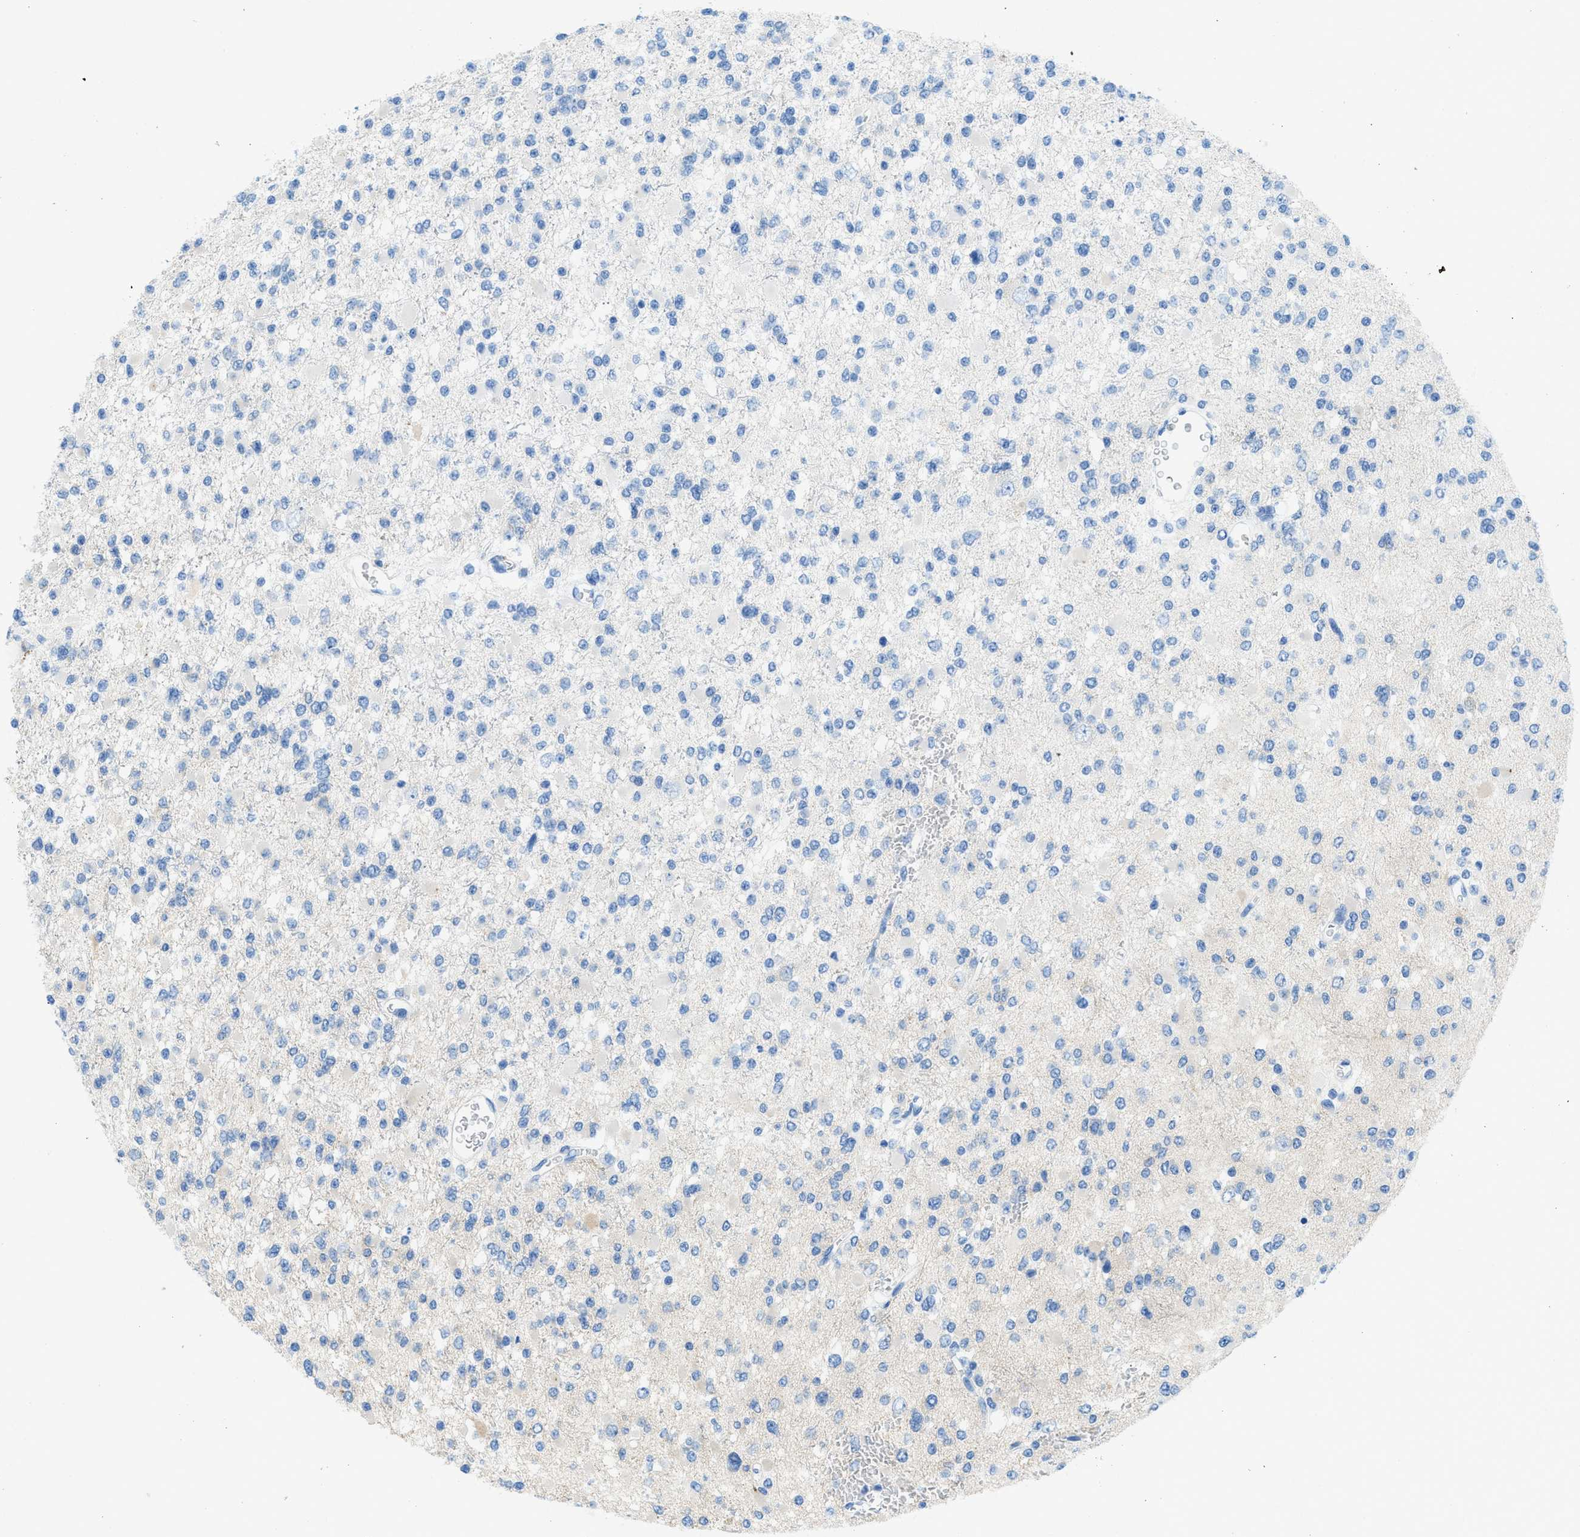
{"staining": {"intensity": "weak", "quantity": "<25%", "location": "cytoplasmic/membranous"}, "tissue": "glioma", "cell_type": "Tumor cells", "image_type": "cancer", "snomed": [{"axis": "morphology", "description": "Glioma, malignant, Low grade"}, {"axis": "topography", "description": "Brain"}], "caption": "This micrograph is of malignant glioma (low-grade) stained with immunohistochemistry to label a protein in brown with the nuclei are counter-stained blue. There is no positivity in tumor cells.", "gene": "TMEM248", "patient": {"sex": "female", "age": 22}}